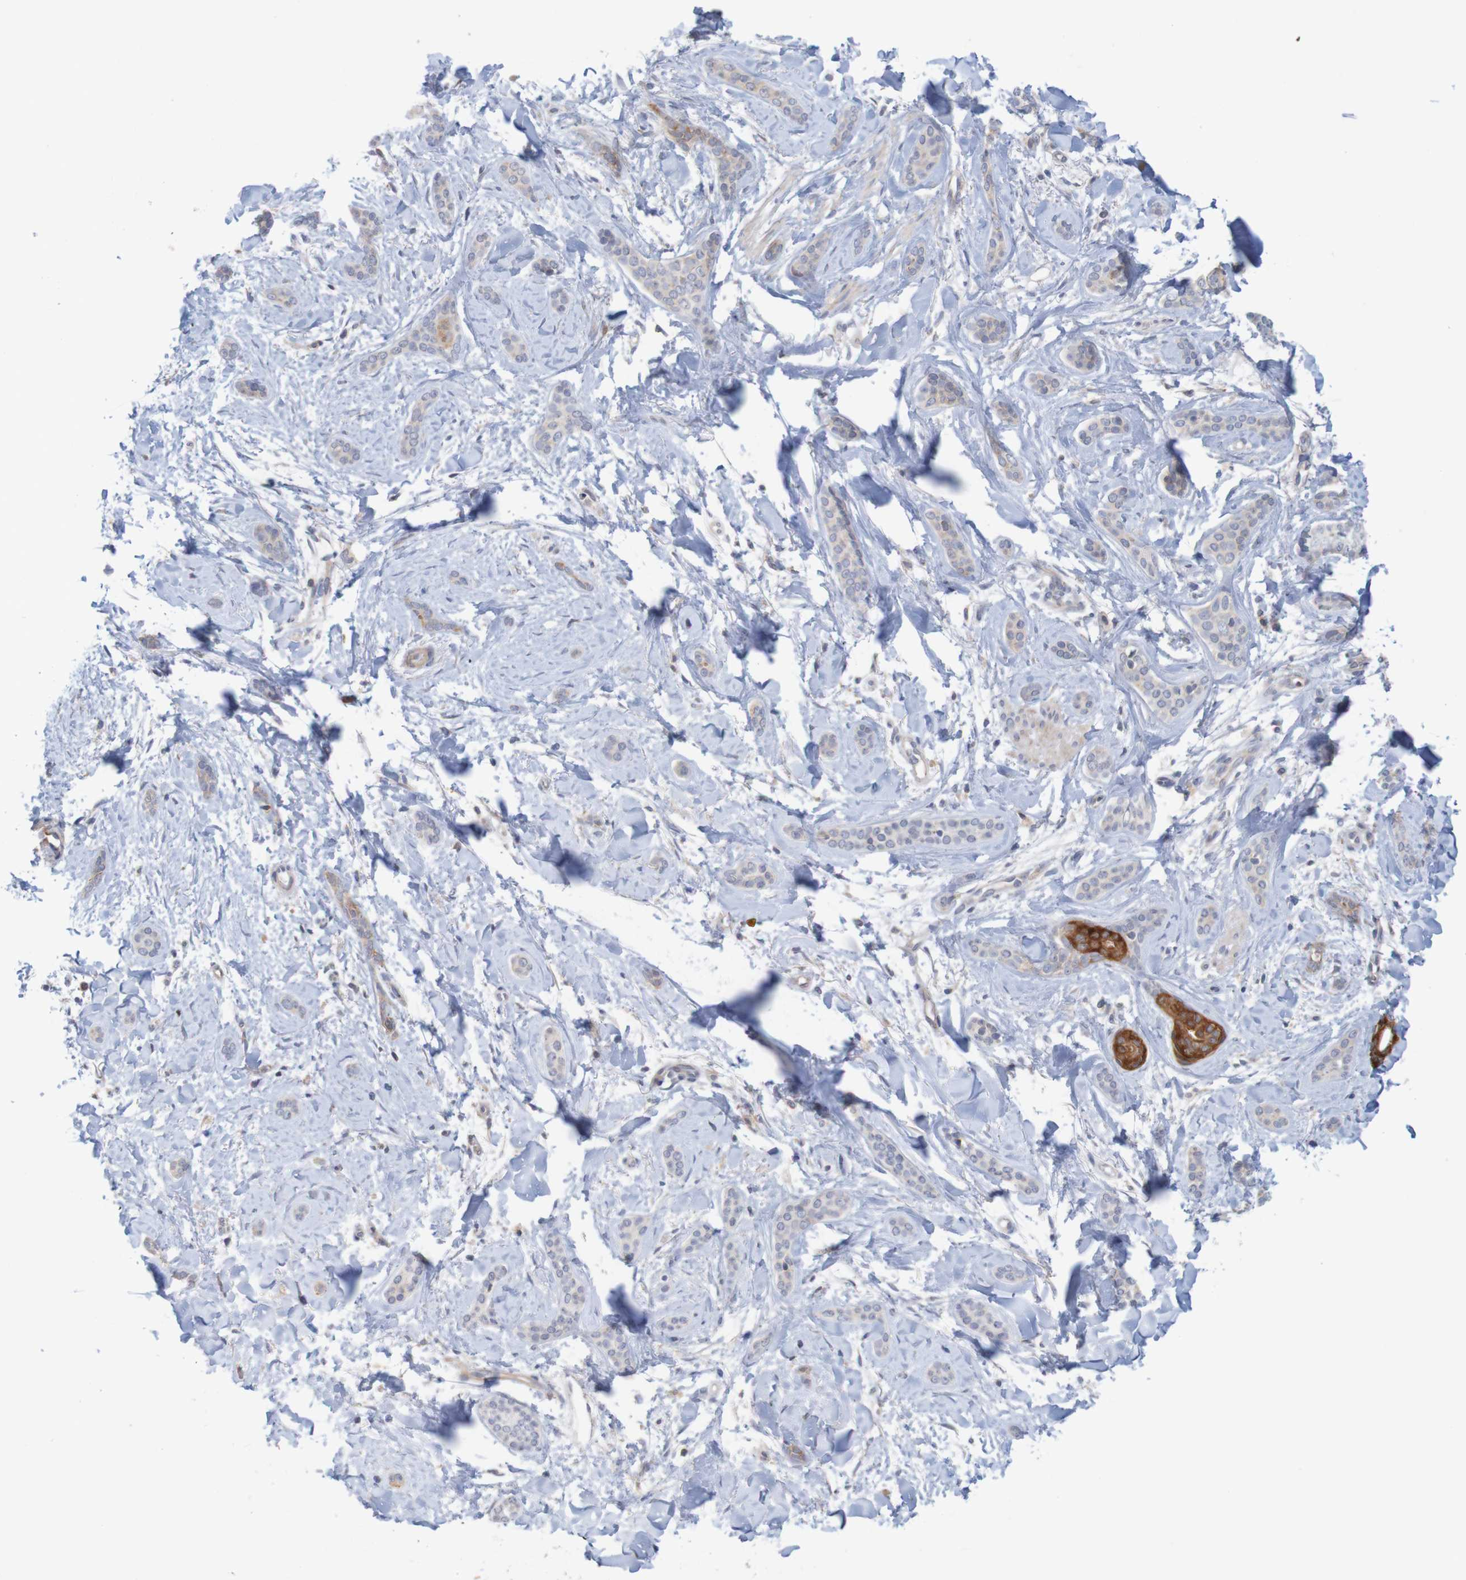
{"staining": {"intensity": "strong", "quantity": "<25%", "location": "cytoplasmic/membranous"}, "tissue": "skin cancer", "cell_type": "Tumor cells", "image_type": "cancer", "snomed": [{"axis": "morphology", "description": "Basal cell carcinoma"}, {"axis": "morphology", "description": "Adnexal tumor, benign"}, {"axis": "topography", "description": "Skin"}], "caption": "This histopathology image shows IHC staining of human skin cancer, with medium strong cytoplasmic/membranous staining in approximately <25% of tumor cells.", "gene": "NAV2", "patient": {"sex": "female", "age": 42}}